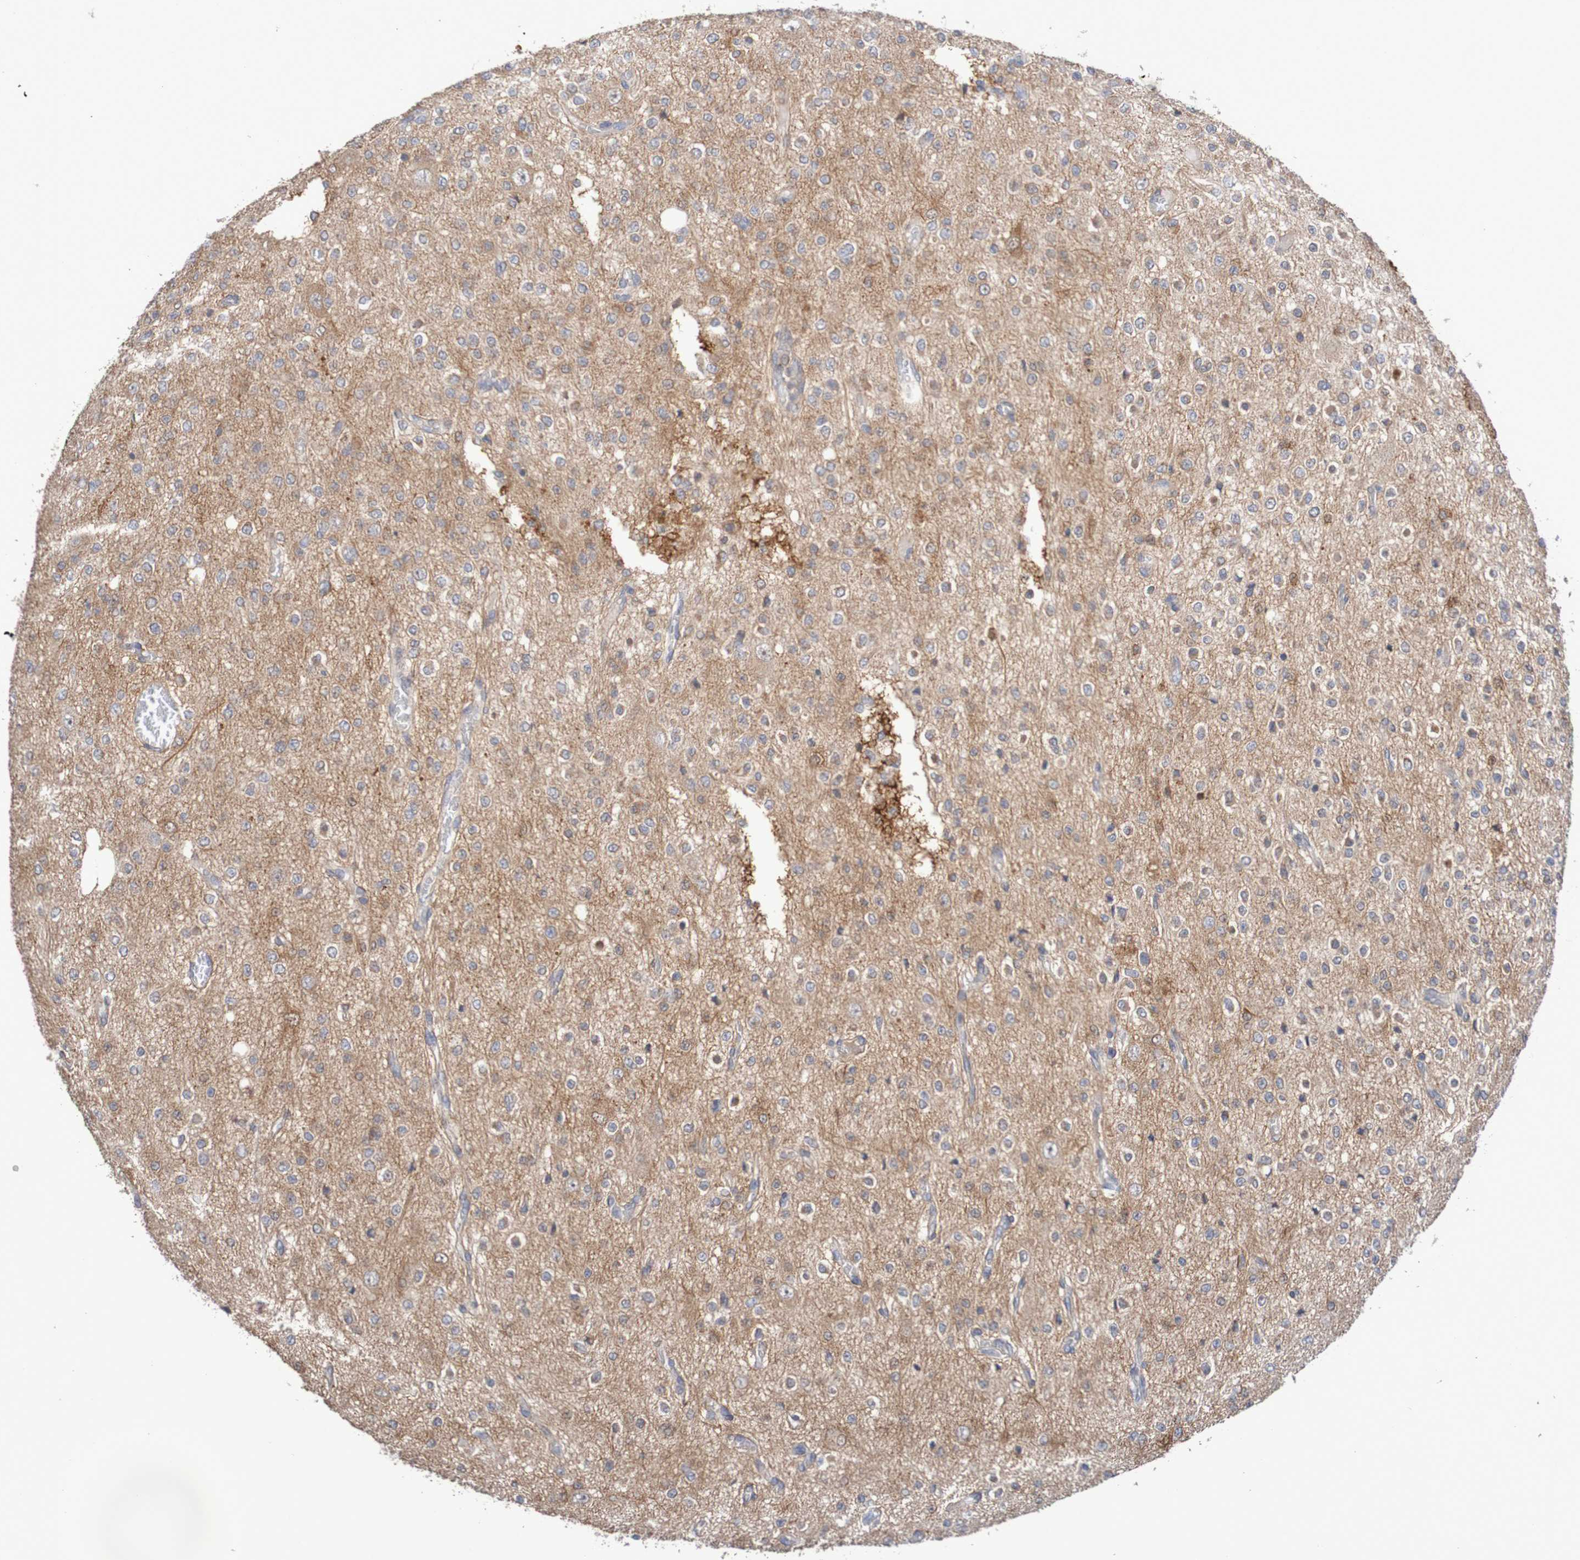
{"staining": {"intensity": "moderate", "quantity": "<25%", "location": "cytoplasmic/membranous"}, "tissue": "glioma", "cell_type": "Tumor cells", "image_type": "cancer", "snomed": [{"axis": "morphology", "description": "Glioma, malignant, Low grade"}, {"axis": "topography", "description": "Brain"}], "caption": "Protein staining of glioma tissue exhibits moderate cytoplasmic/membranous expression in about <25% of tumor cells.", "gene": "C3orf18", "patient": {"sex": "male", "age": 38}}